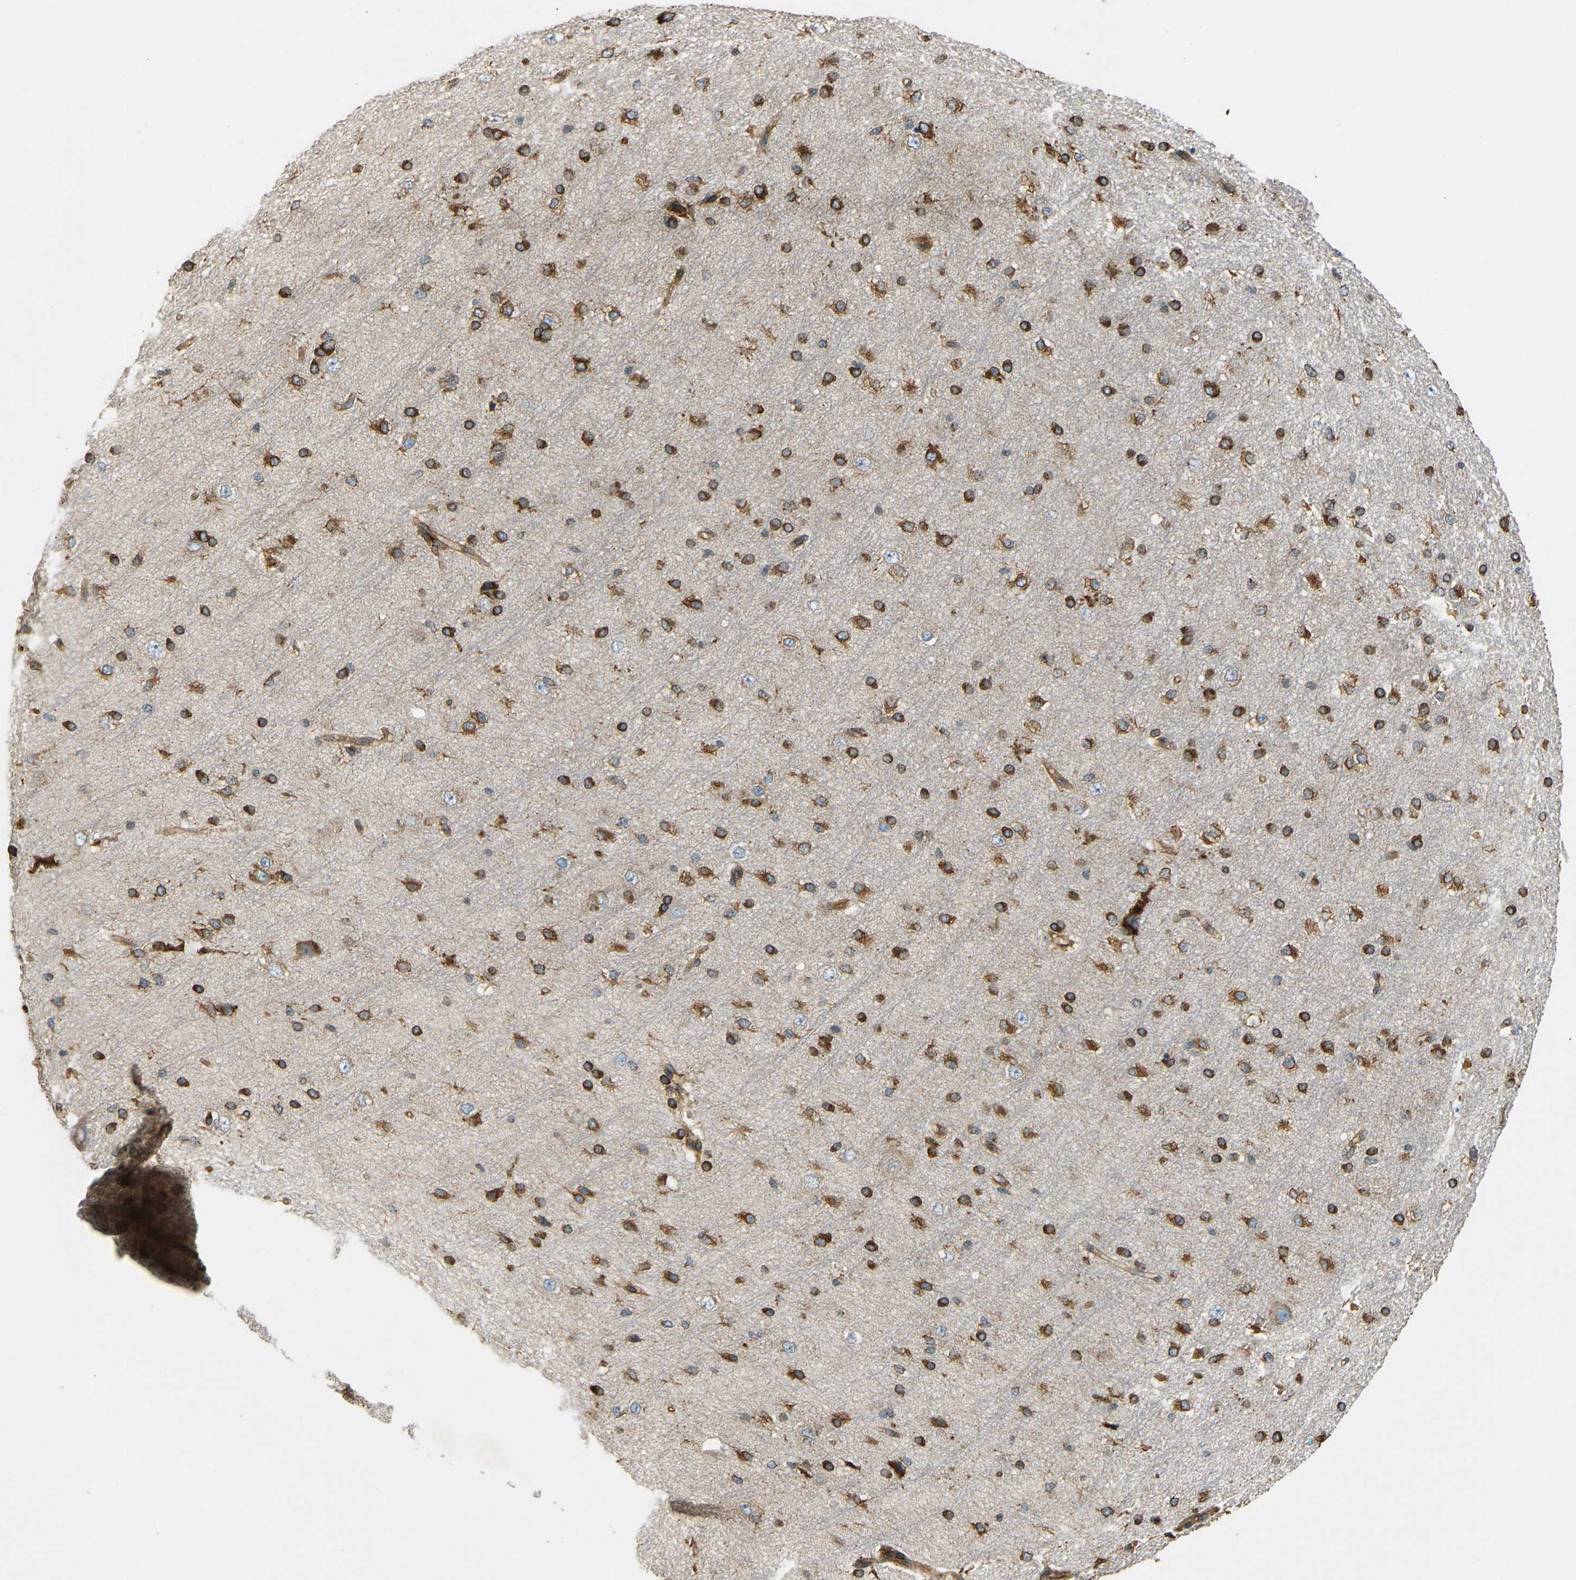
{"staining": {"intensity": "moderate", "quantity": ">75%", "location": "cytoplasmic/membranous"}, "tissue": "cerebral cortex", "cell_type": "Endothelial cells", "image_type": "normal", "snomed": [{"axis": "morphology", "description": "Normal tissue, NOS"}, {"axis": "morphology", "description": "Developmental malformation"}, {"axis": "topography", "description": "Cerebral cortex"}], "caption": "Immunohistochemistry of benign human cerebral cortex displays medium levels of moderate cytoplasmic/membranous staining in approximately >75% of endothelial cells.", "gene": "BEX3", "patient": {"sex": "female", "age": 30}}